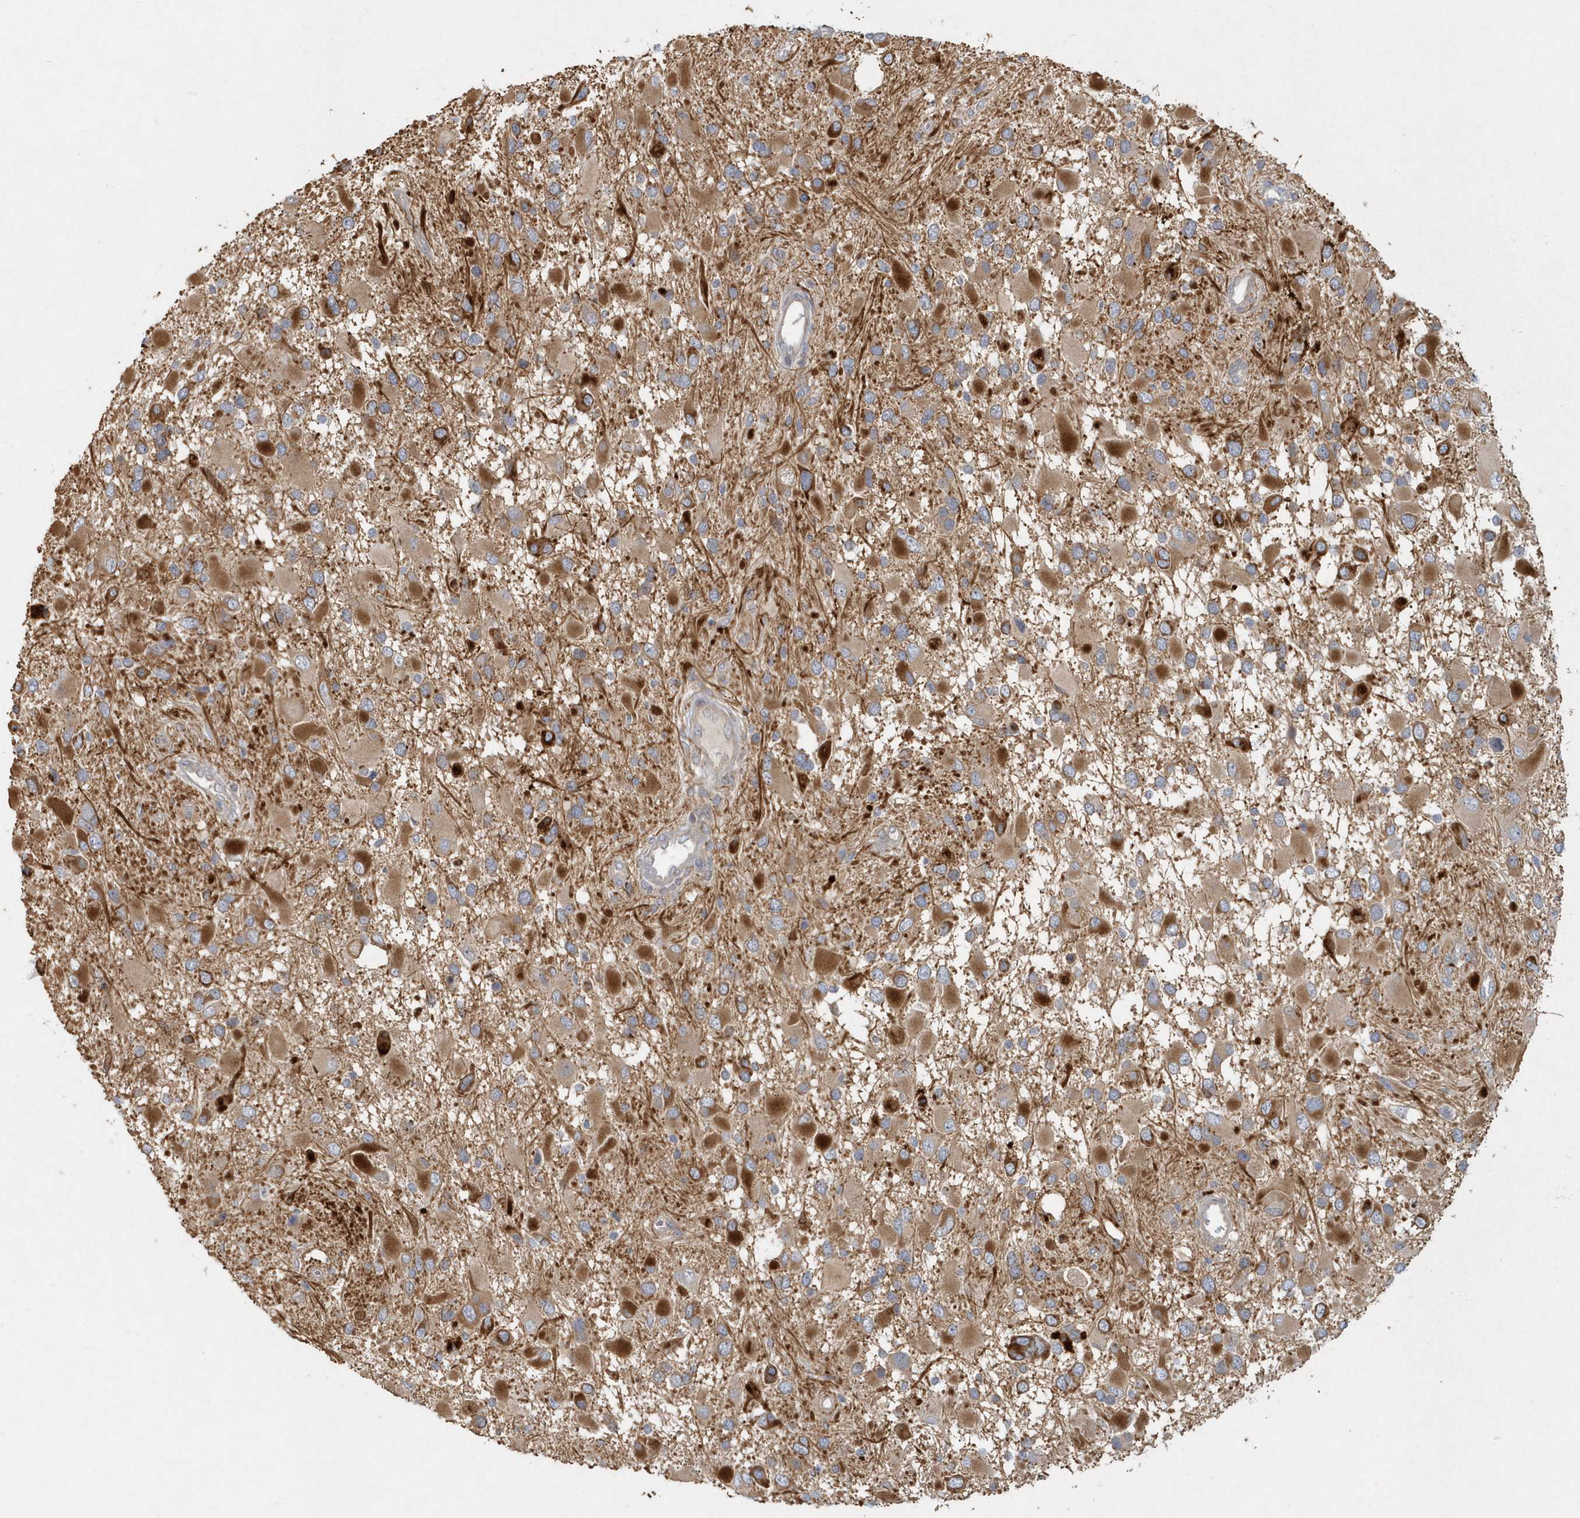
{"staining": {"intensity": "moderate", "quantity": ">75%", "location": "cytoplasmic/membranous"}, "tissue": "glioma", "cell_type": "Tumor cells", "image_type": "cancer", "snomed": [{"axis": "morphology", "description": "Glioma, malignant, High grade"}, {"axis": "topography", "description": "Brain"}], "caption": "Immunohistochemistry micrograph of neoplastic tissue: glioma stained using immunohistochemistry (IHC) displays medium levels of moderate protein expression localized specifically in the cytoplasmic/membranous of tumor cells, appearing as a cytoplasmic/membranous brown color.", "gene": "ARHGEF38", "patient": {"sex": "male", "age": 53}}